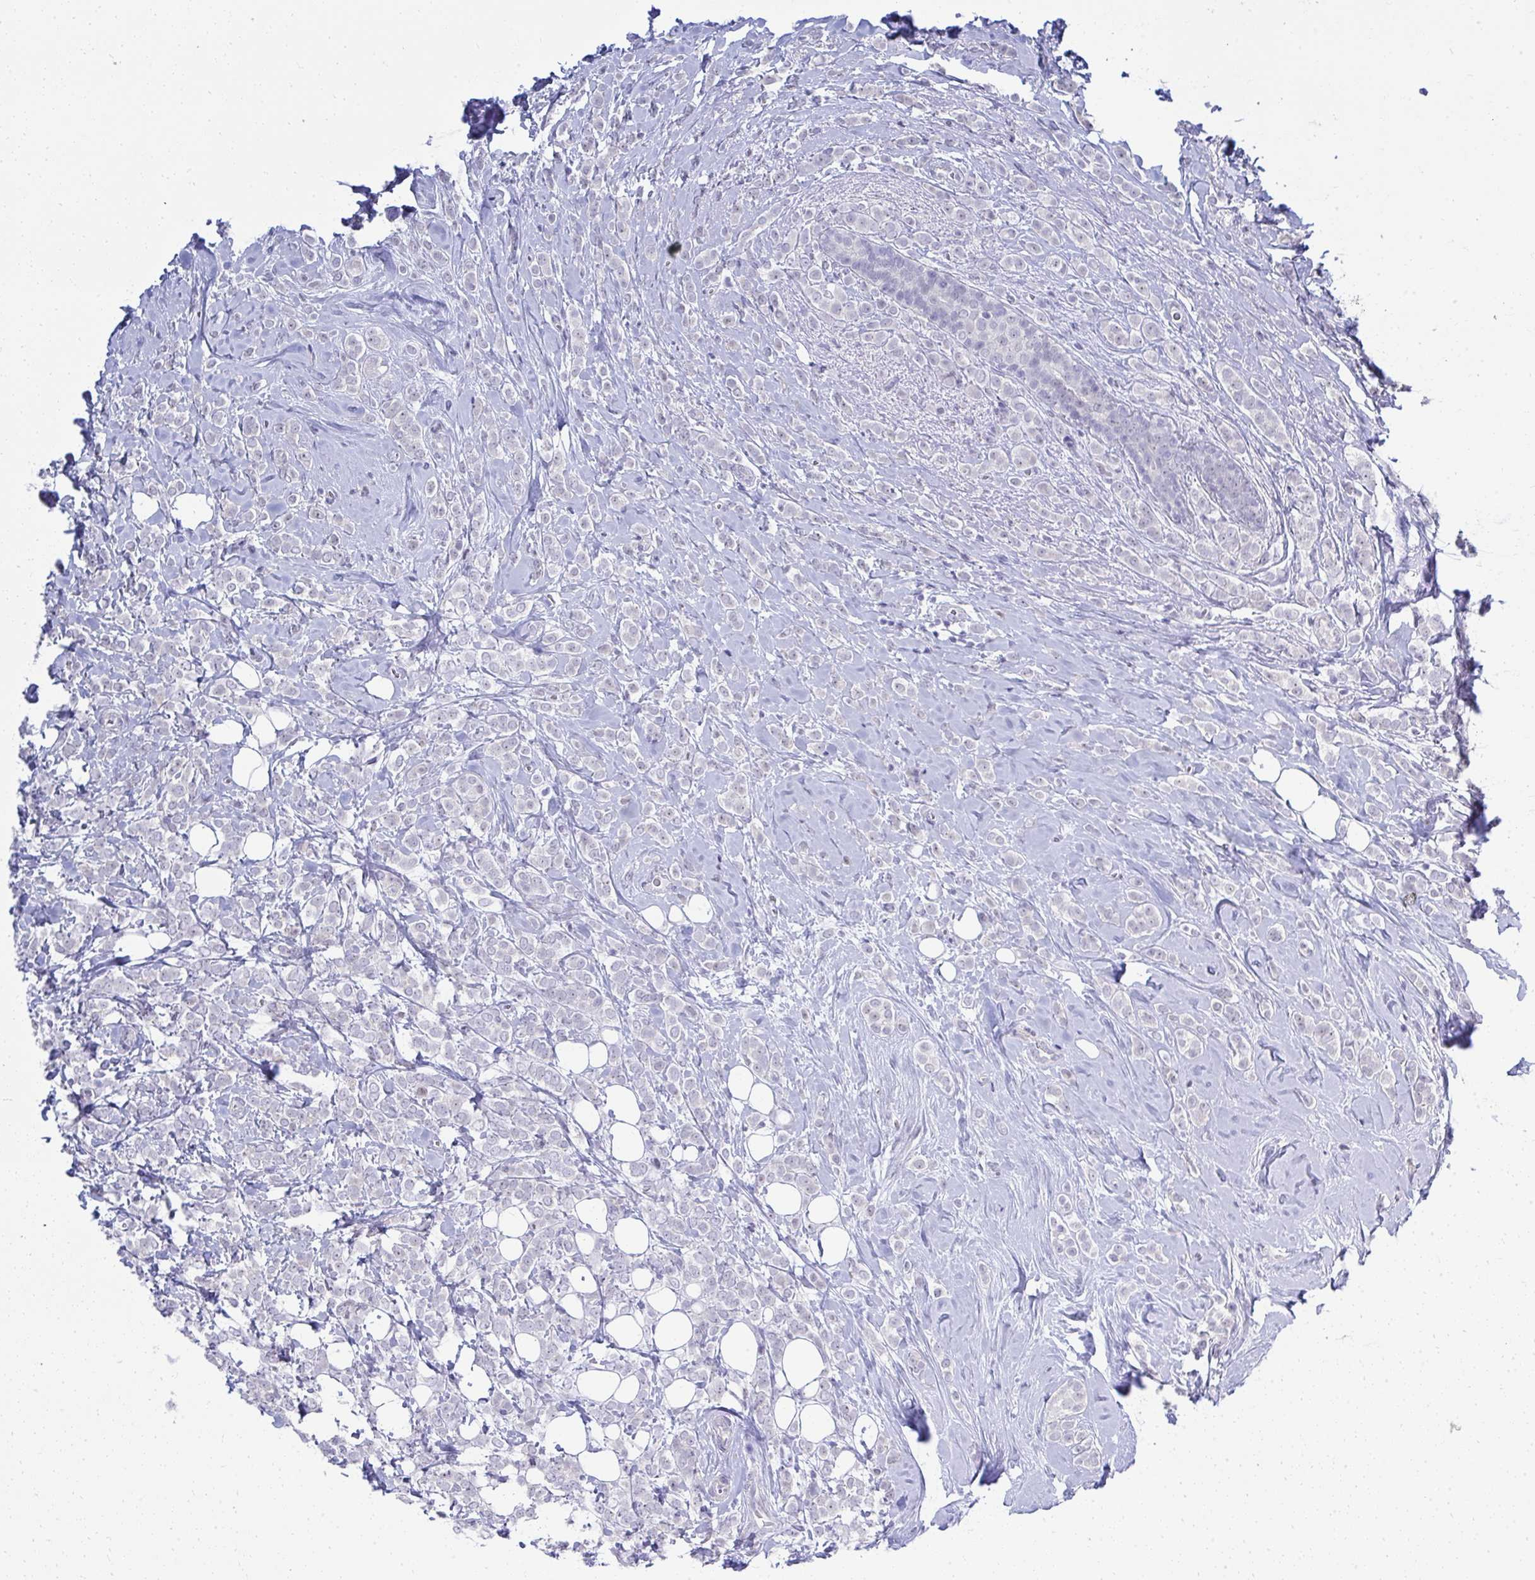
{"staining": {"intensity": "negative", "quantity": "none", "location": "none"}, "tissue": "breast cancer", "cell_type": "Tumor cells", "image_type": "cancer", "snomed": [{"axis": "morphology", "description": "Lobular carcinoma"}, {"axis": "topography", "description": "Breast"}], "caption": "Tumor cells show no significant protein staining in lobular carcinoma (breast).", "gene": "EID3", "patient": {"sex": "female", "age": 49}}